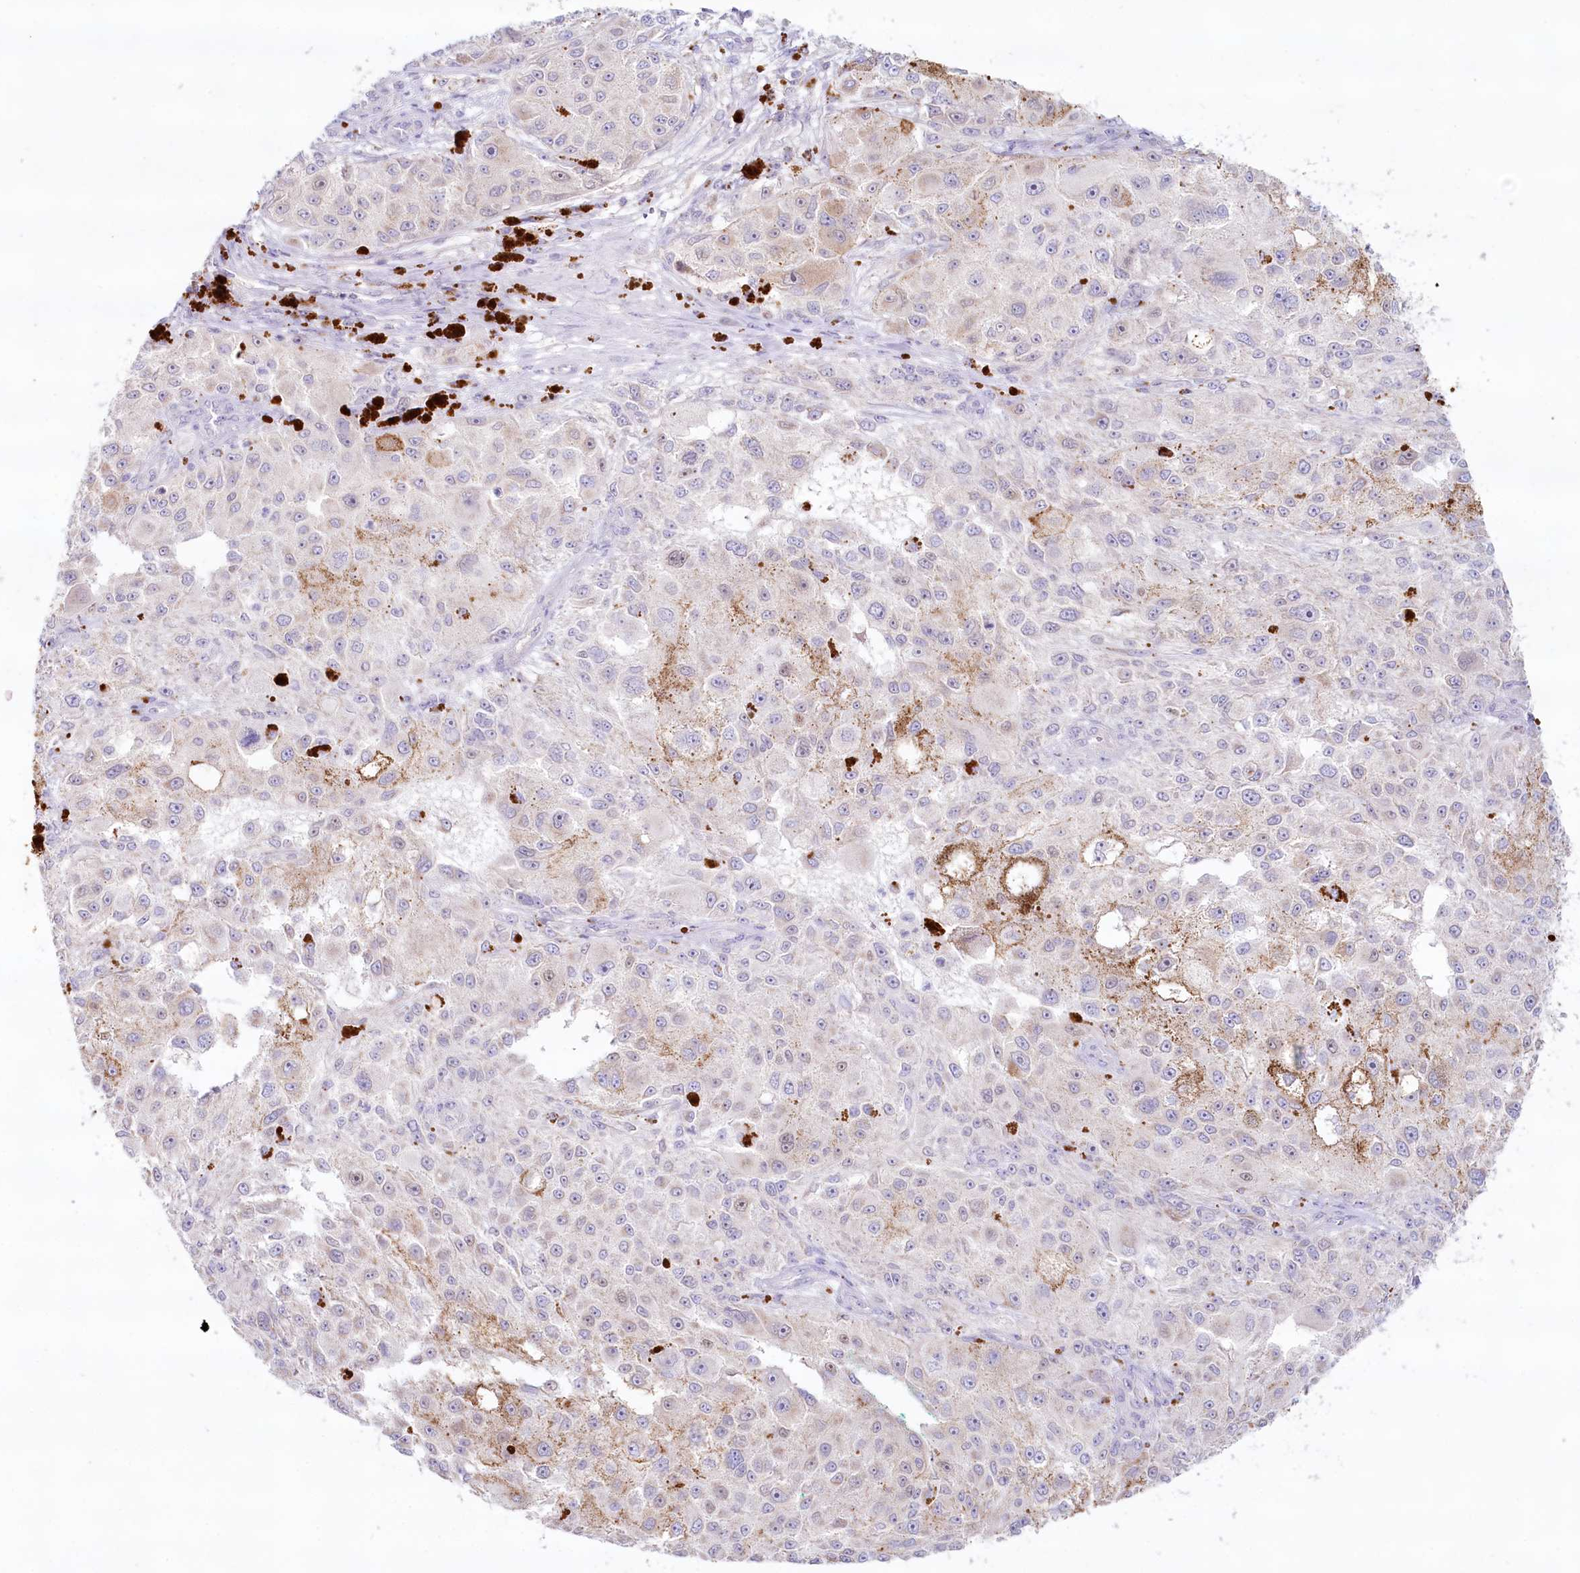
{"staining": {"intensity": "weak", "quantity": "<25%", "location": "cytoplasmic/membranous"}, "tissue": "melanoma", "cell_type": "Tumor cells", "image_type": "cancer", "snomed": [{"axis": "morphology", "description": "Necrosis, NOS"}, {"axis": "morphology", "description": "Malignant melanoma, NOS"}, {"axis": "topography", "description": "Skin"}], "caption": "High power microscopy micrograph of an IHC image of malignant melanoma, revealing no significant positivity in tumor cells.", "gene": "PSAPL1", "patient": {"sex": "female", "age": 87}}